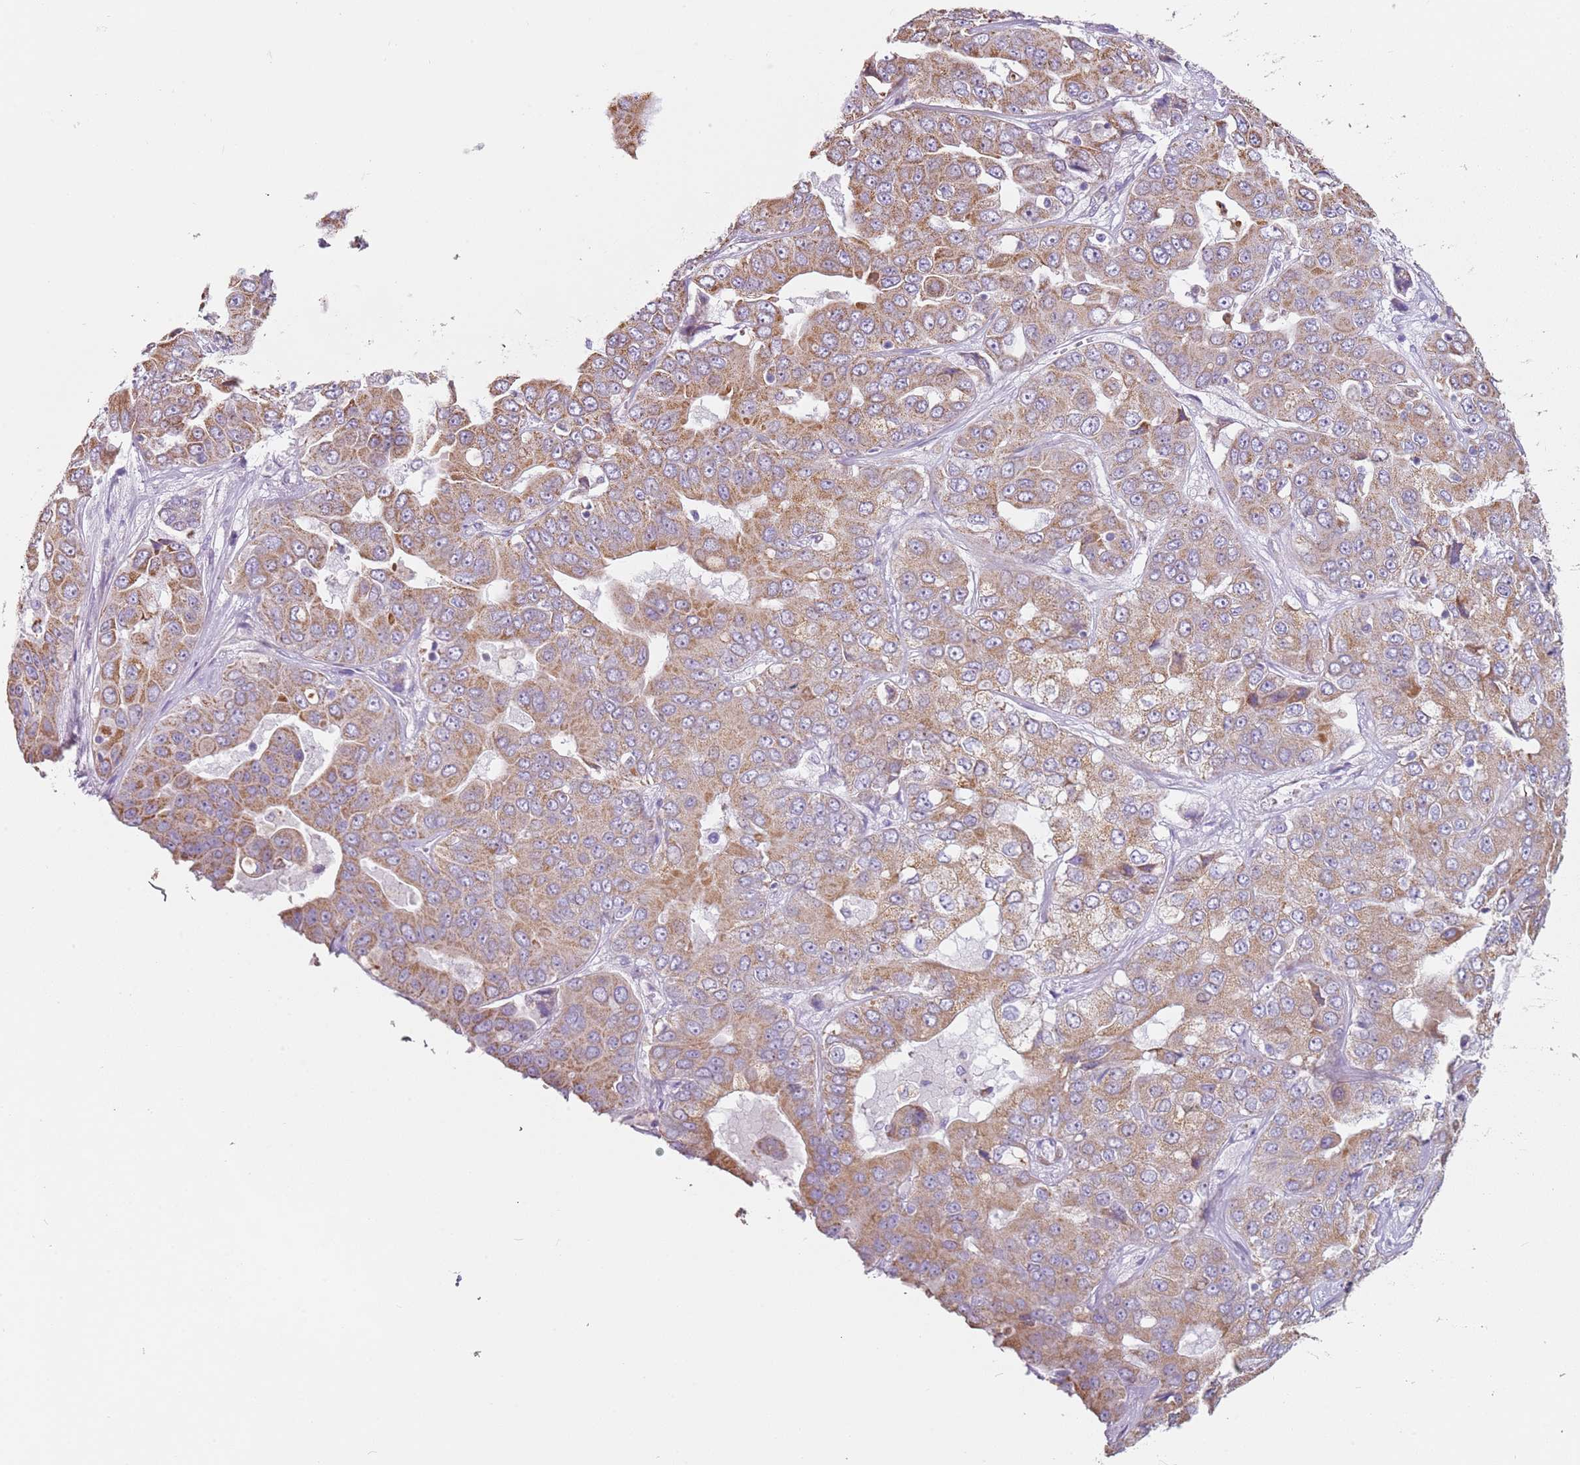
{"staining": {"intensity": "moderate", "quantity": ">75%", "location": "cytoplasmic/membranous"}, "tissue": "liver cancer", "cell_type": "Tumor cells", "image_type": "cancer", "snomed": [{"axis": "morphology", "description": "Cholangiocarcinoma"}, {"axis": "topography", "description": "Liver"}], "caption": "An immunohistochemistry photomicrograph of neoplastic tissue is shown. Protein staining in brown labels moderate cytoplasmic/membranous positivity in liver cancer (cholangiocarcinoma) within tumor cells. The protein of interest is shown in brown color, while the nuclei are stained blue.", "gene": "ALS2", "patient": {"sex": "female", "age": 52}}